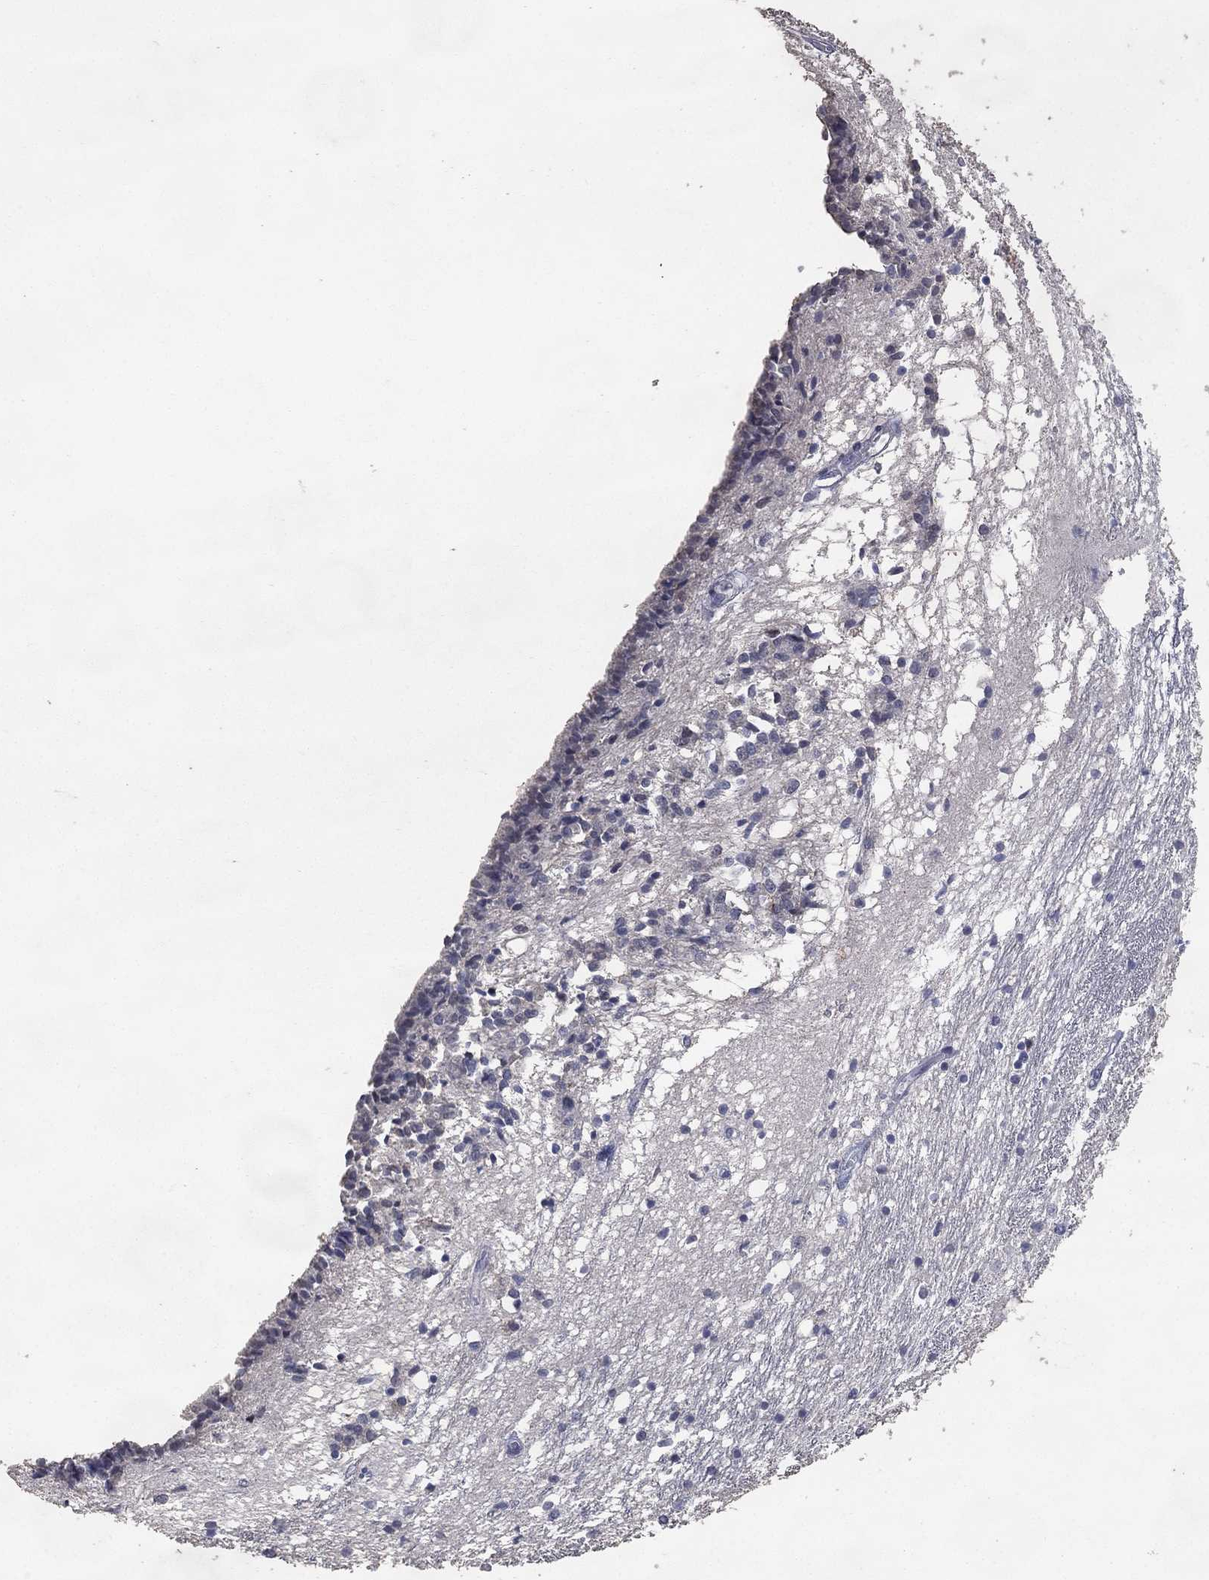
{"staining": {"intensity": "negative", "quantity": "none", "location": "none"}, "tissue": "caudate", "cell_type": "Glial cells", "image_type": "normal", "snomed": [{"axis": "morphology", "description": "Normal tissue, NOS"}, {"axis": "topography", "description": "Lateral ventricle wall"}], "caption": "Immunohistochemistry (IHC) histopathology image of unremarkable human caudate stained for a protein (brown), which demonstrates no staining in glial cells.", "gene": "DSG1", "patient": {"sex": "female", "age": 71}}